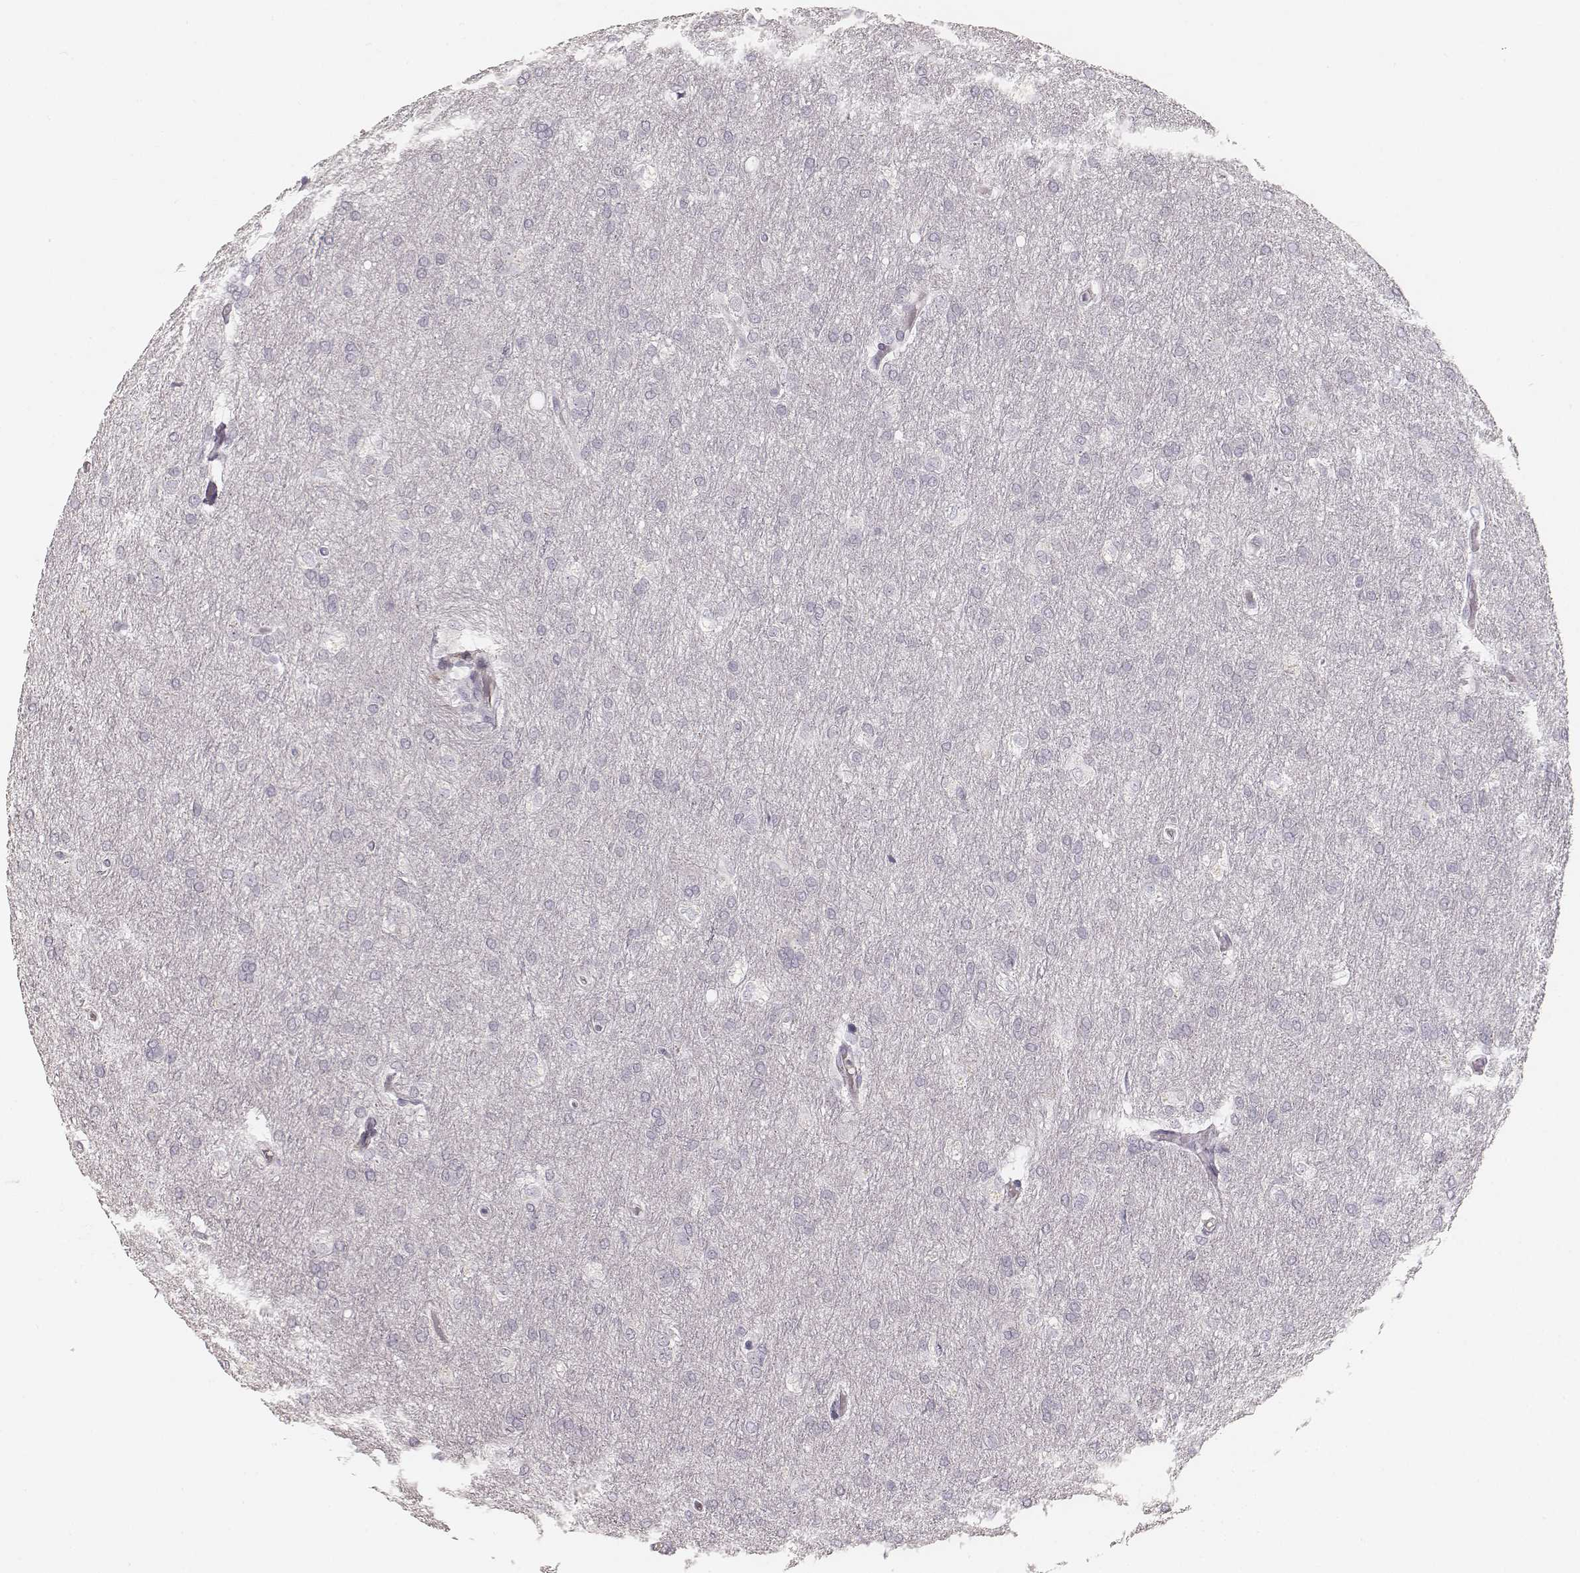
{"staining": {"intensity": "negative", "quantity": "none", "location": "none"}, "tissue": "glioma", "cell_type": "Tumor cells", "image_type": "cancer", "snomed": [{"axis": "morphology", "description": "Glioma, malignant, High grade"}, {"axis": "topography", "description": "Brain"}], "caption": "Tumor cells are negative for protein expression in human glioma. (DAB (3,3'-diaminobenzidine) immunohistochemistry (IHC) visualized using brightfield microscopy, high magnification).", "gene": "KRT31", "patient": {"sex": "male", "age": 68}}